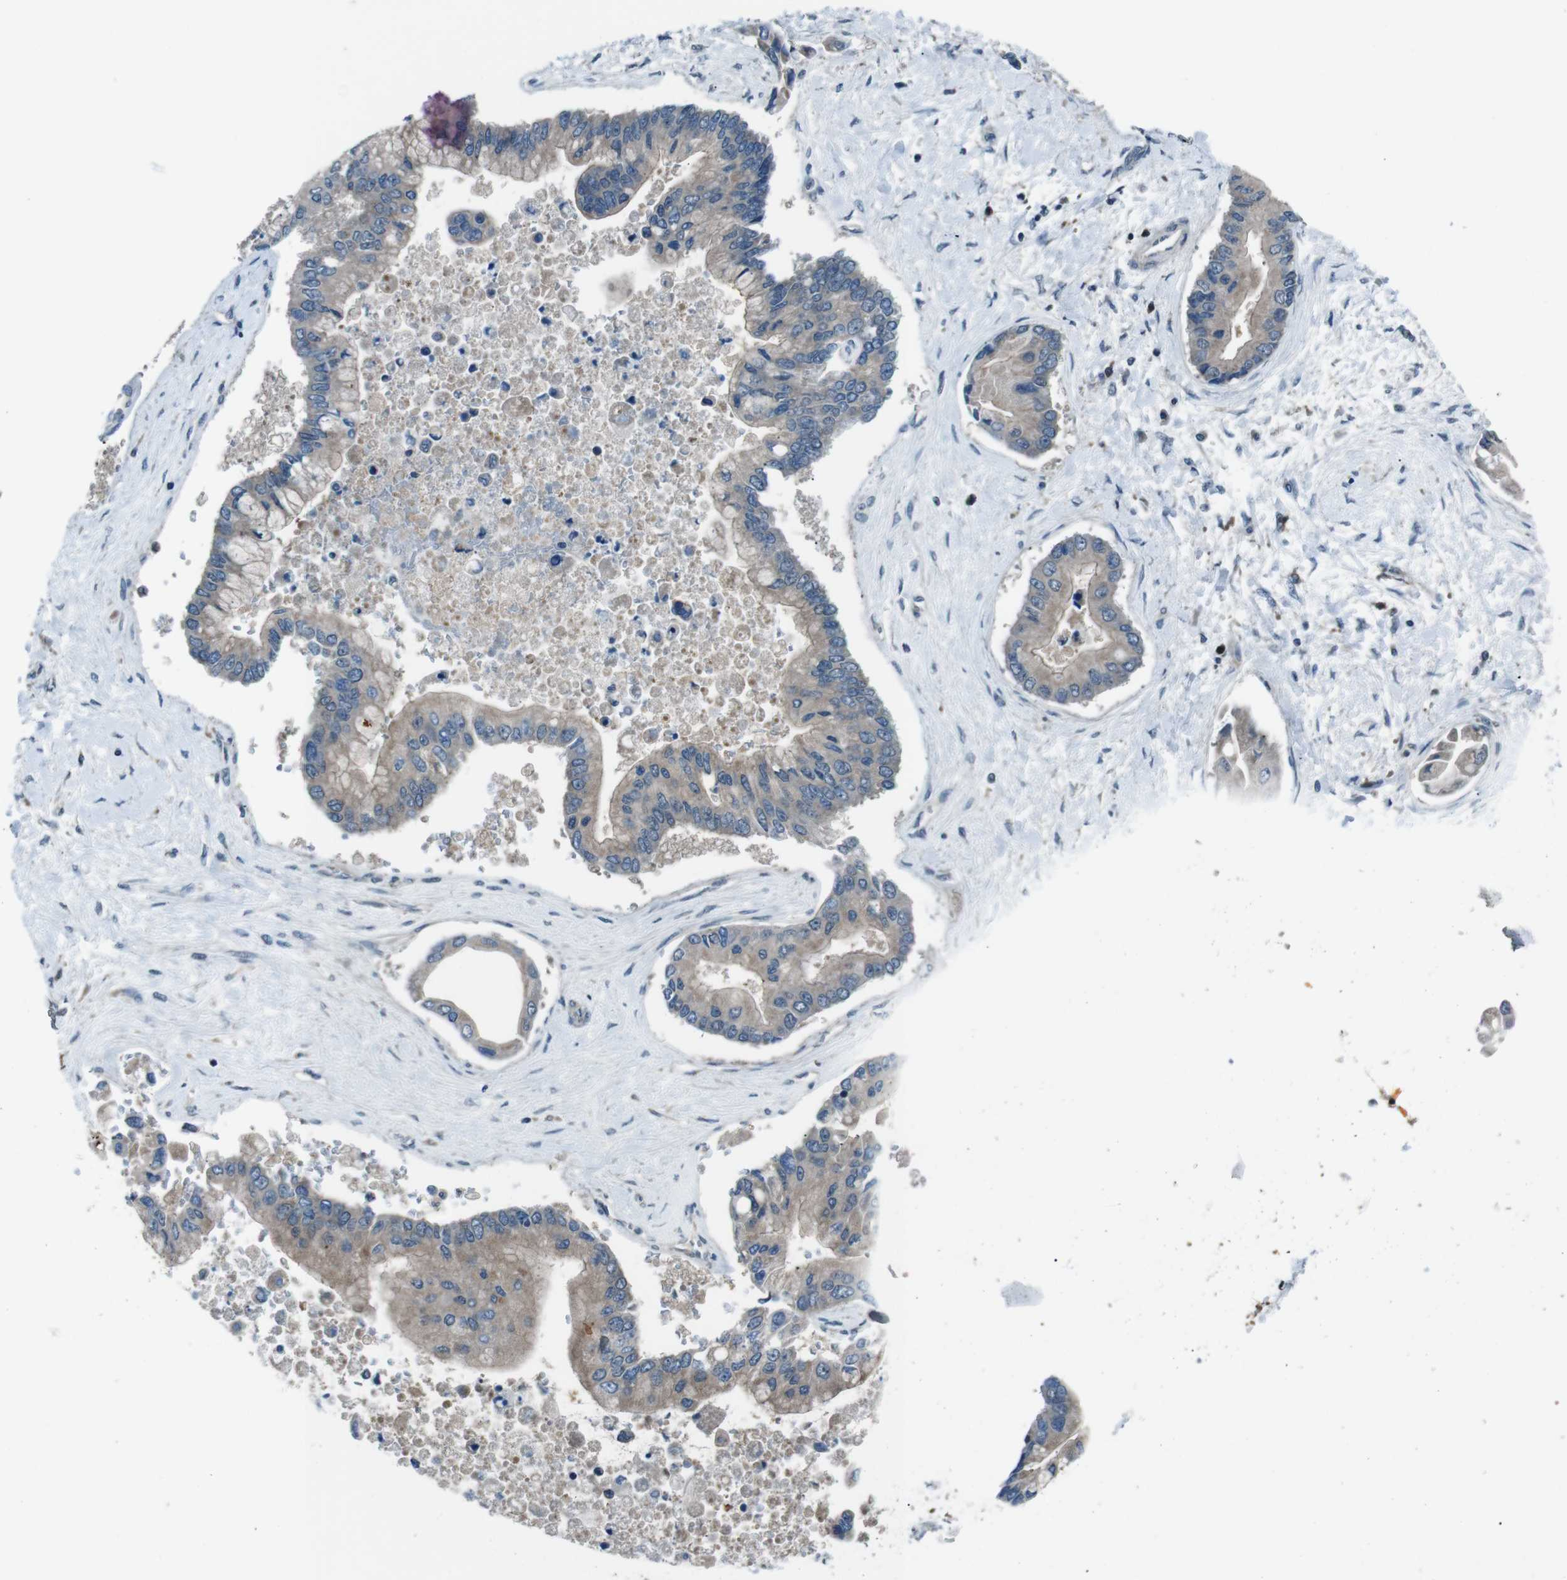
{"staining": {"intensity": "weak", "quantity": "<25%", "location": "cytoplasmic/membranous"}, "tissue": "liver cancer", "cell_type": "Tumor cells", "image_type": "cancer", "snomed": [{"axis": "morphology", "description": "Cholangiocarcinoma"}, {"axis": "topography", "description": "Liver"}], "caption": "Immunohistochemistry (IHC) micrograph of human cholangiocarcinoma (liver) stained for a protein (brown), which displays no expression in tumor cells.", "gene": "SLC27A4", "patient": {"sex": "male", "age": 50}}